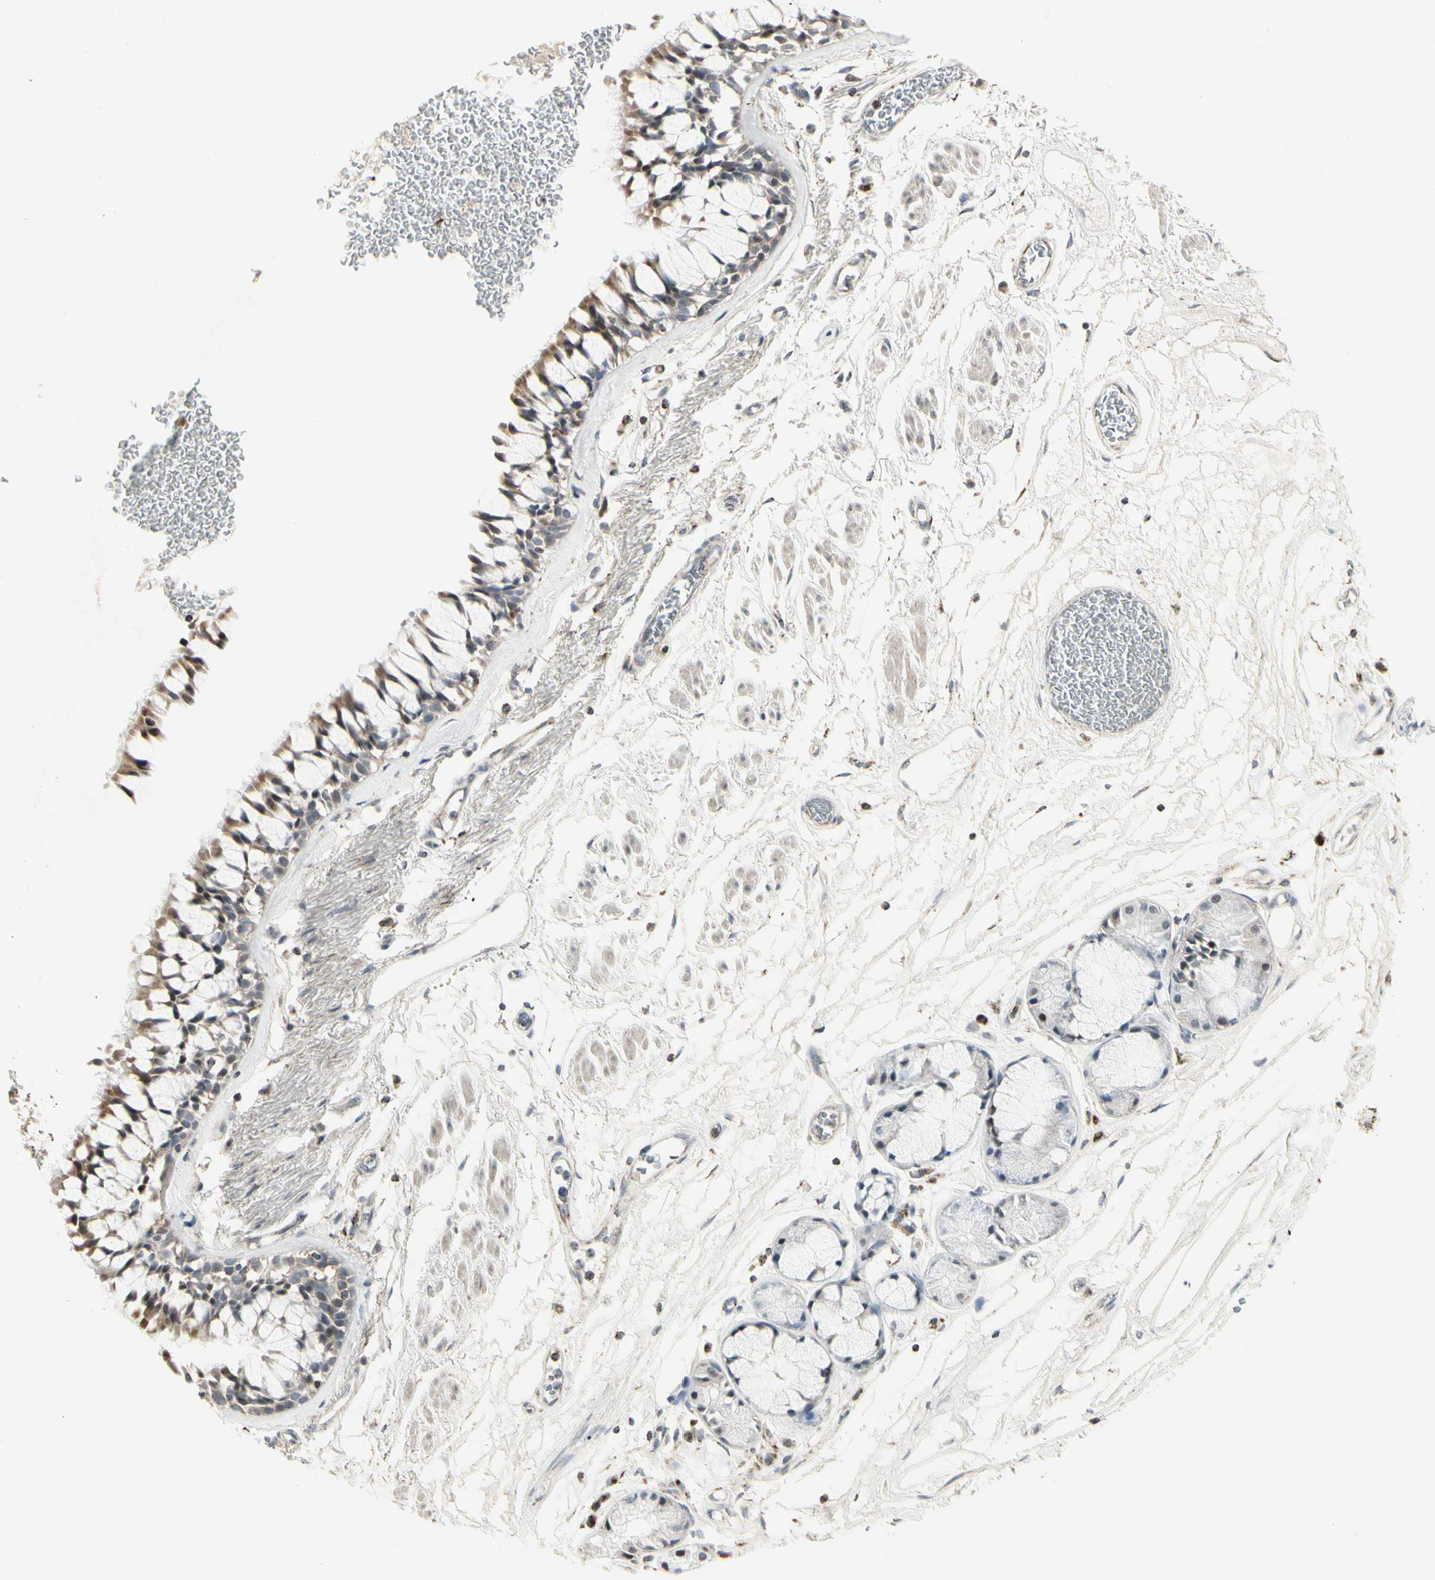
{"staining": {"intensity": "moderate", "quantity": "25%-75%", "location": "cytoplasmic/membranous"}, "tissue": "bronchus", "cell_type": "Respiratory epithelial cells", "image_type": "normal", "snomed": [{"axis": "morphology", "description": "Normal tissue, NOS"}, {"axis": "topography", "description": "Bronchus"}], "caption": "Normal bronchus reveals moderate cytoplasmic/membranous expression in about 25%-75% of respiratory epithelial cells, visualized by immunohistochemistry. (DAB (3,3'-diaminobenzidine) IHC with brightfield microscopy, high magnification).", "gene": "TMEM176A", "patient": {"sex": "male", "age": 66}}